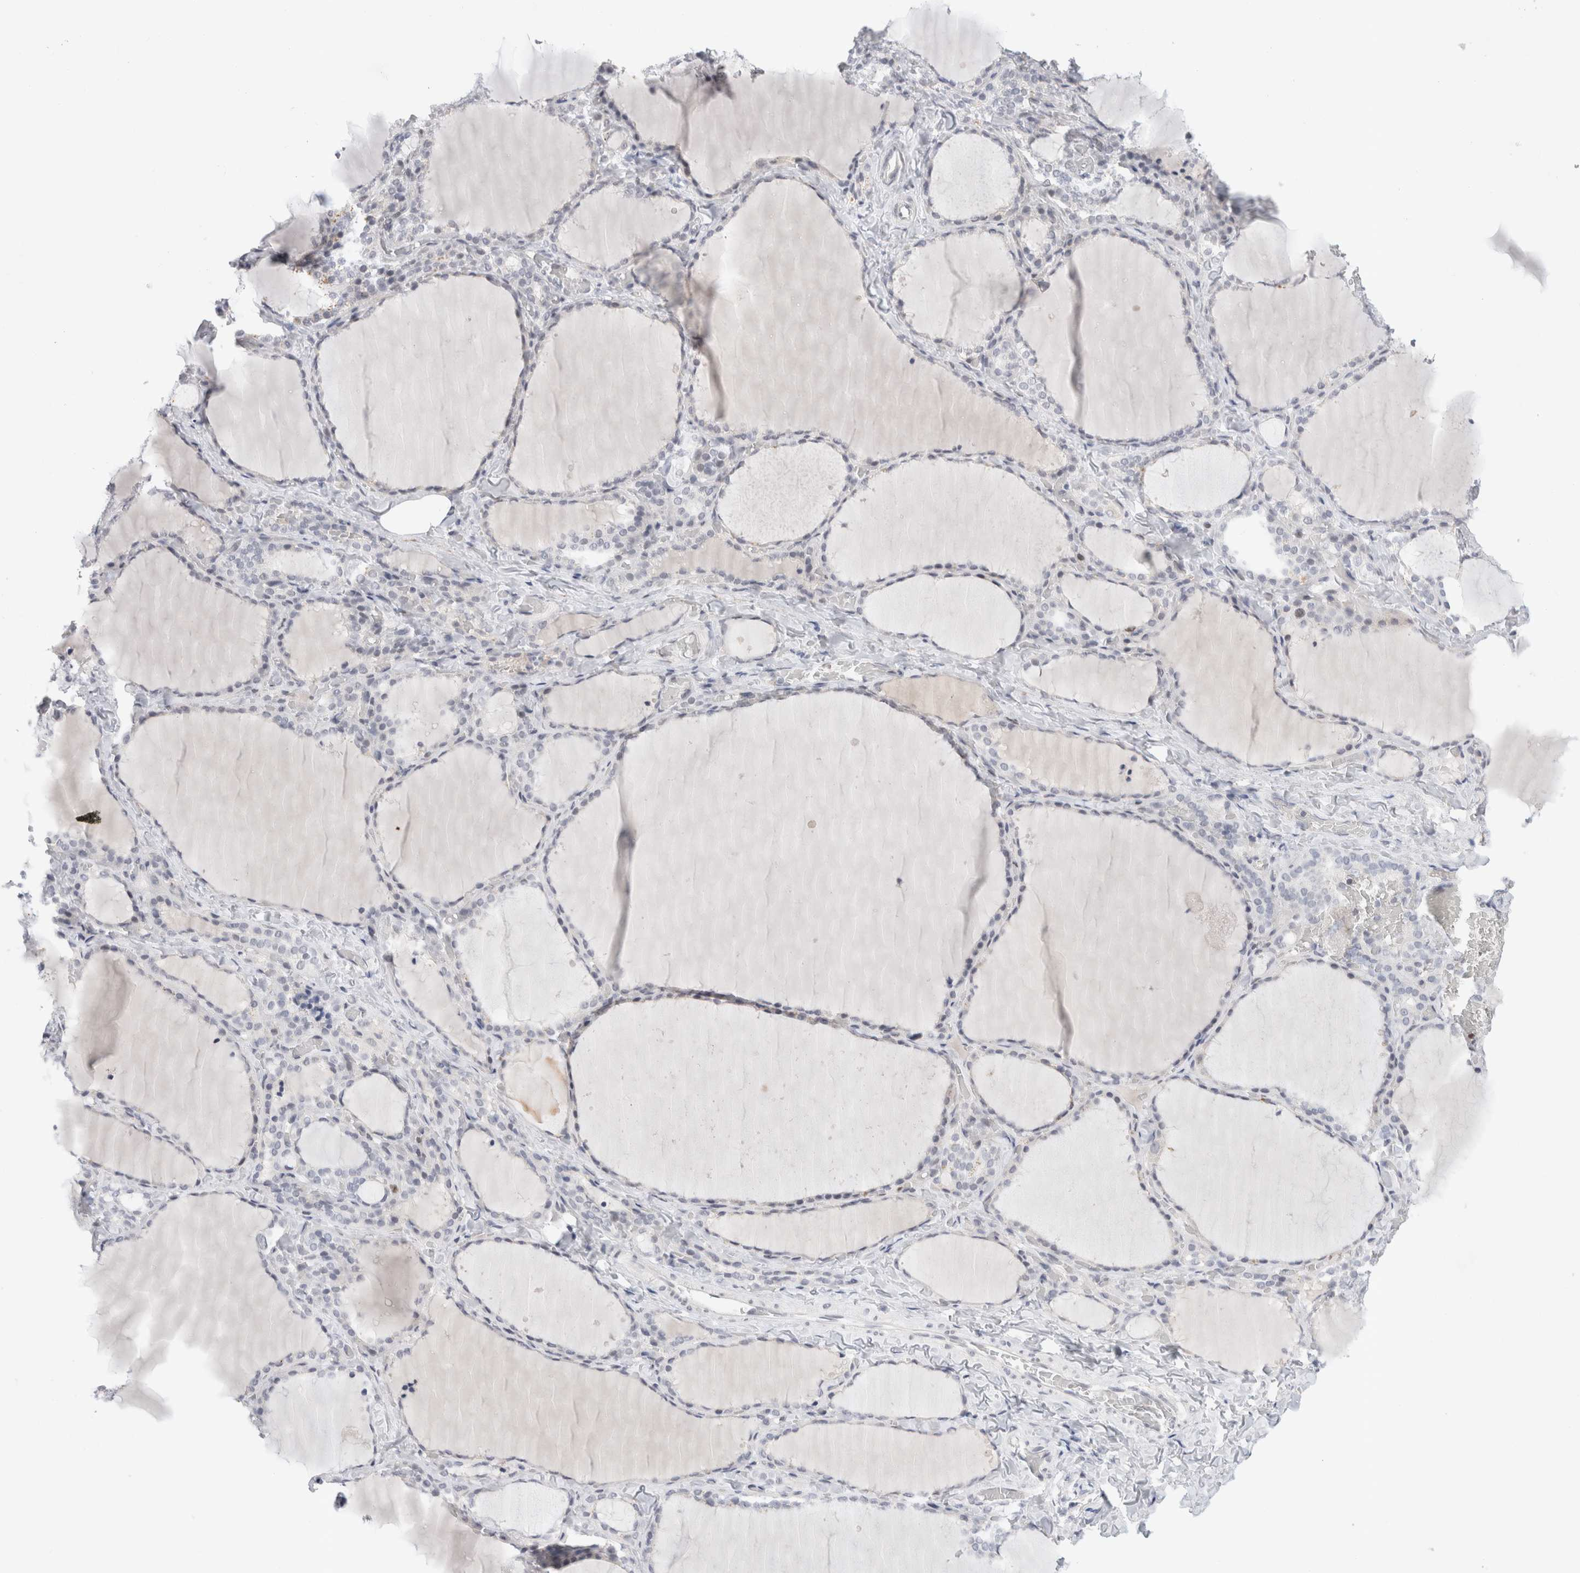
{"staining": {"intensity": "negative", "quantity": "none", "location": "none"}, "tissue": "thyroid gland", "cell_type": "Glandular cells", "image_type": "normal", "snomed": [{"axis": "morphology", "description": "Normal tissue, NOS"}, {"axis": "topography", "description": "Thyroid gland"}], "caption": "This is a image of immunohistochemistry staining of benign thyroid gland, which shows no positivity in glandular cells. Nuclei are stained in blue.", "gene": "KNL1", "patient": {"sex": "female", "age": 22}}